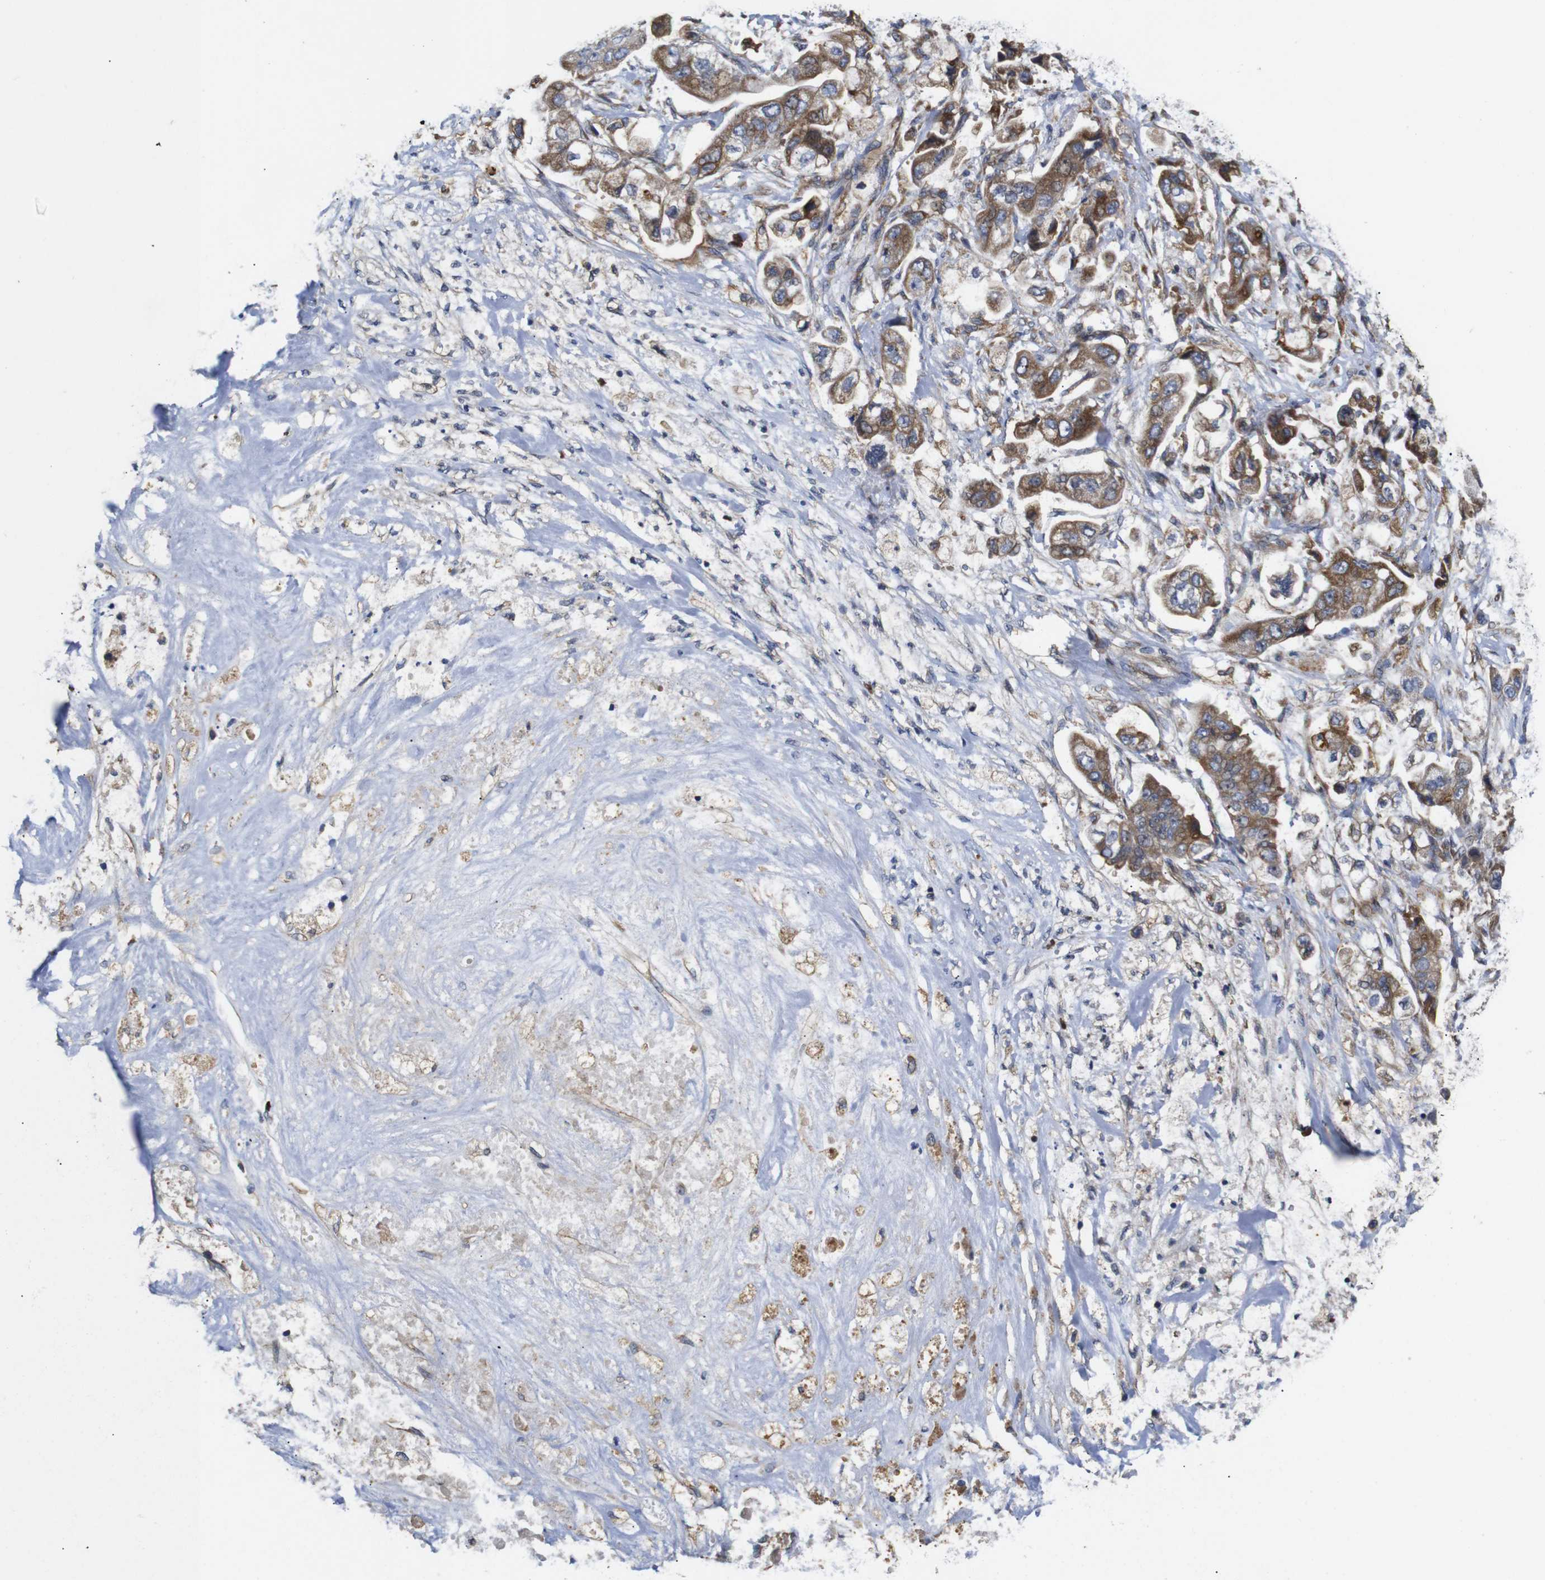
{"staining": {"intensity": "moderate", "quantity": ">75%", "location": "cytoplasmic/membranous"}, "tissue": "stomach cancer", "cell_type": "Tumor cells", "image_type": "cancer", "snomed": [{"axis": "morphology", "description": "Adenocarcinoma, NOS"}, {"axis": "topography", "description": "Stomach"}], "caption": "Moderate cytoplasmic/membranous positivity is present in approximately >75% of tumor cells in stomach cancer.", "gene": "POMK", "patient": {"sex": "male", "age": 62}}